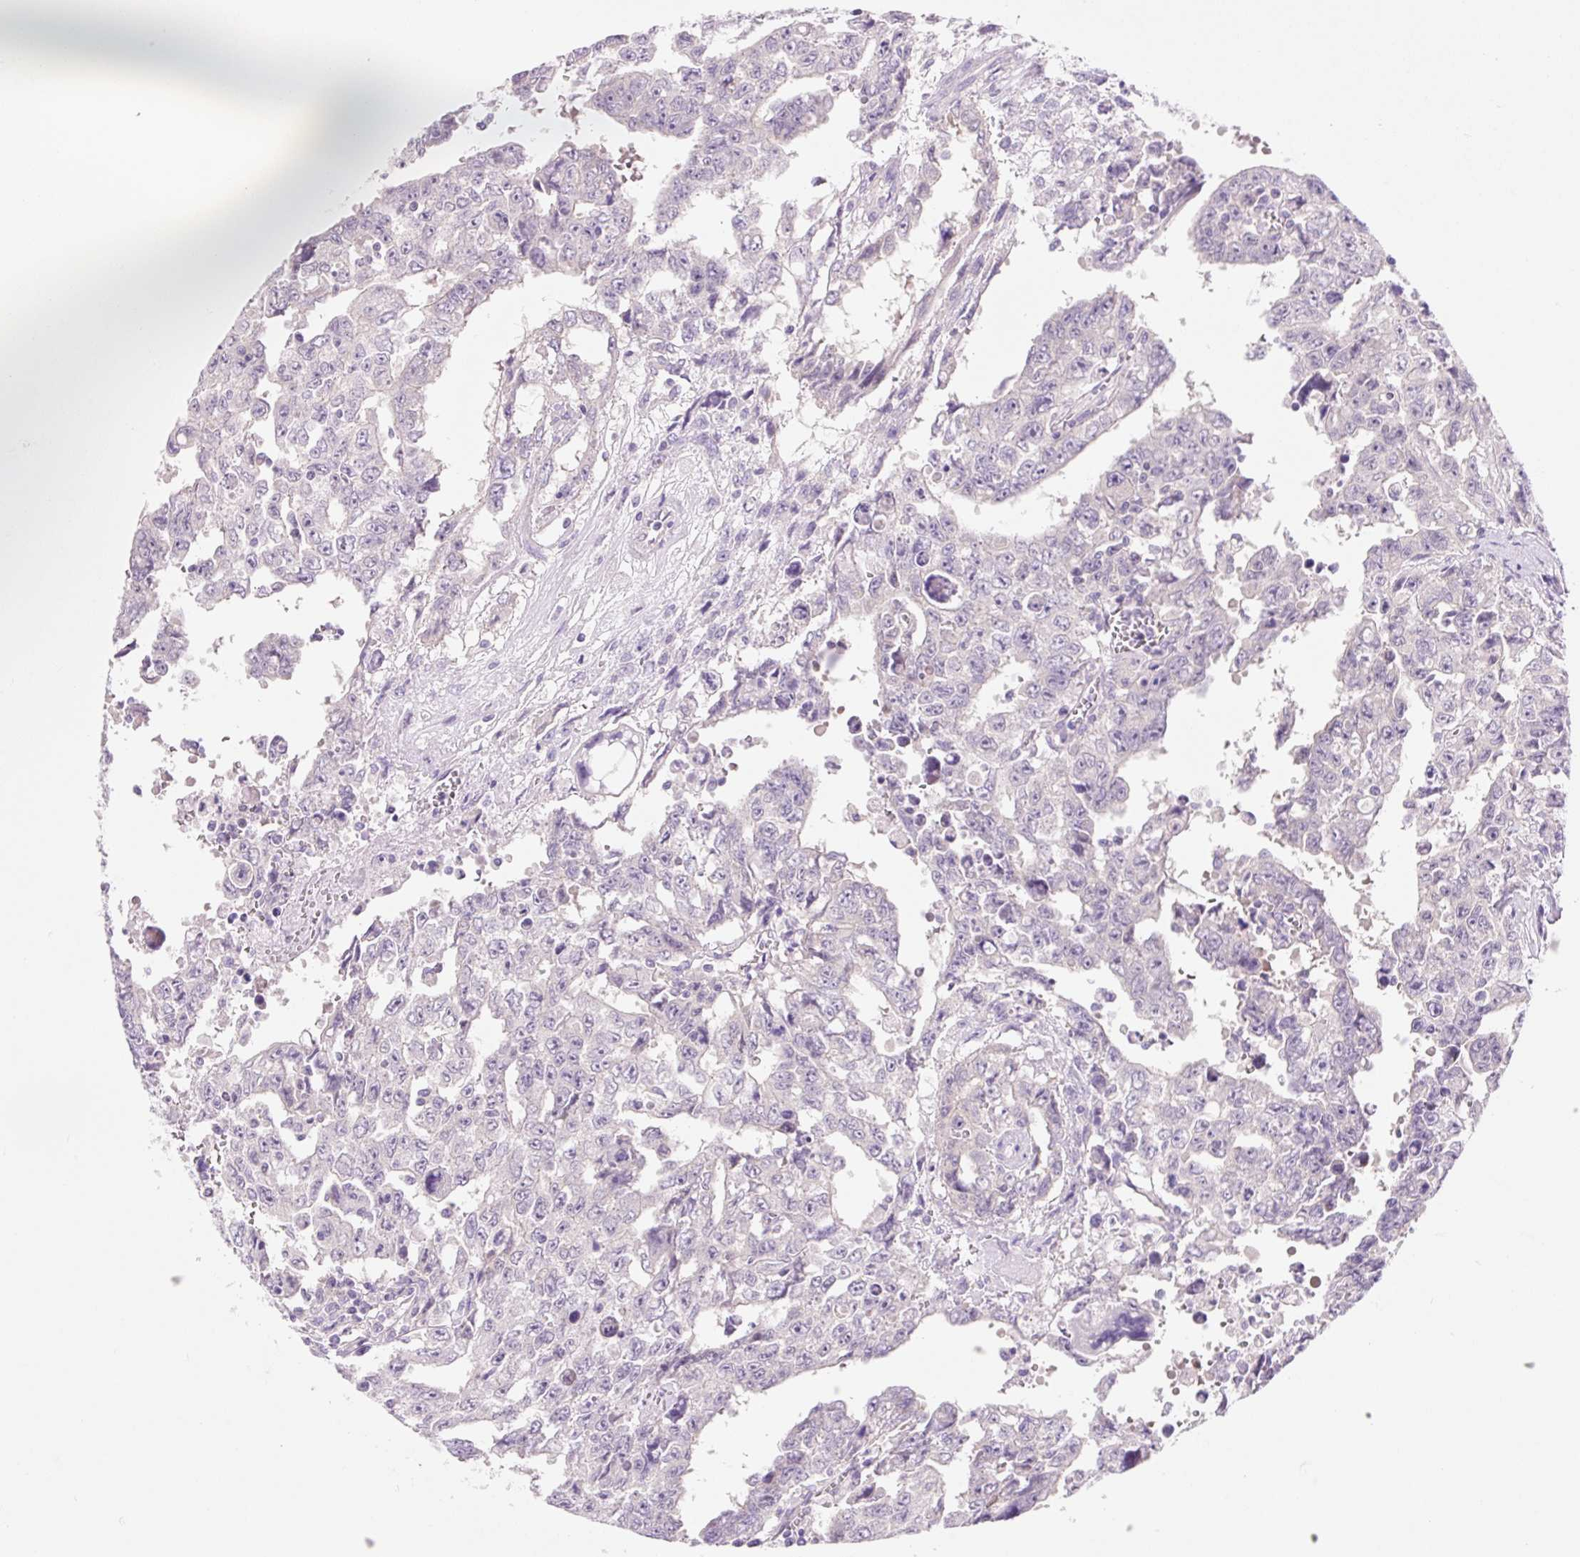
{"staining": {"intensity": "negative", "quantity": "none", "location": "none"}, "tissue": "testis cancer", "cell_type": "Tumor cells", "image_type": "cancer", "snomed": [{"axis": "morphology", "description": "Carcinoma, Embryonal, NOS"}, {"axis": "topography", "description": "Testis"}], "caption": "Immunohistochemistry of testis cancer (embryonal carcinoma) displays no expression in tumor cells.", "gene": "CELF6", "patient": {"sex": "male", "age": 24}}